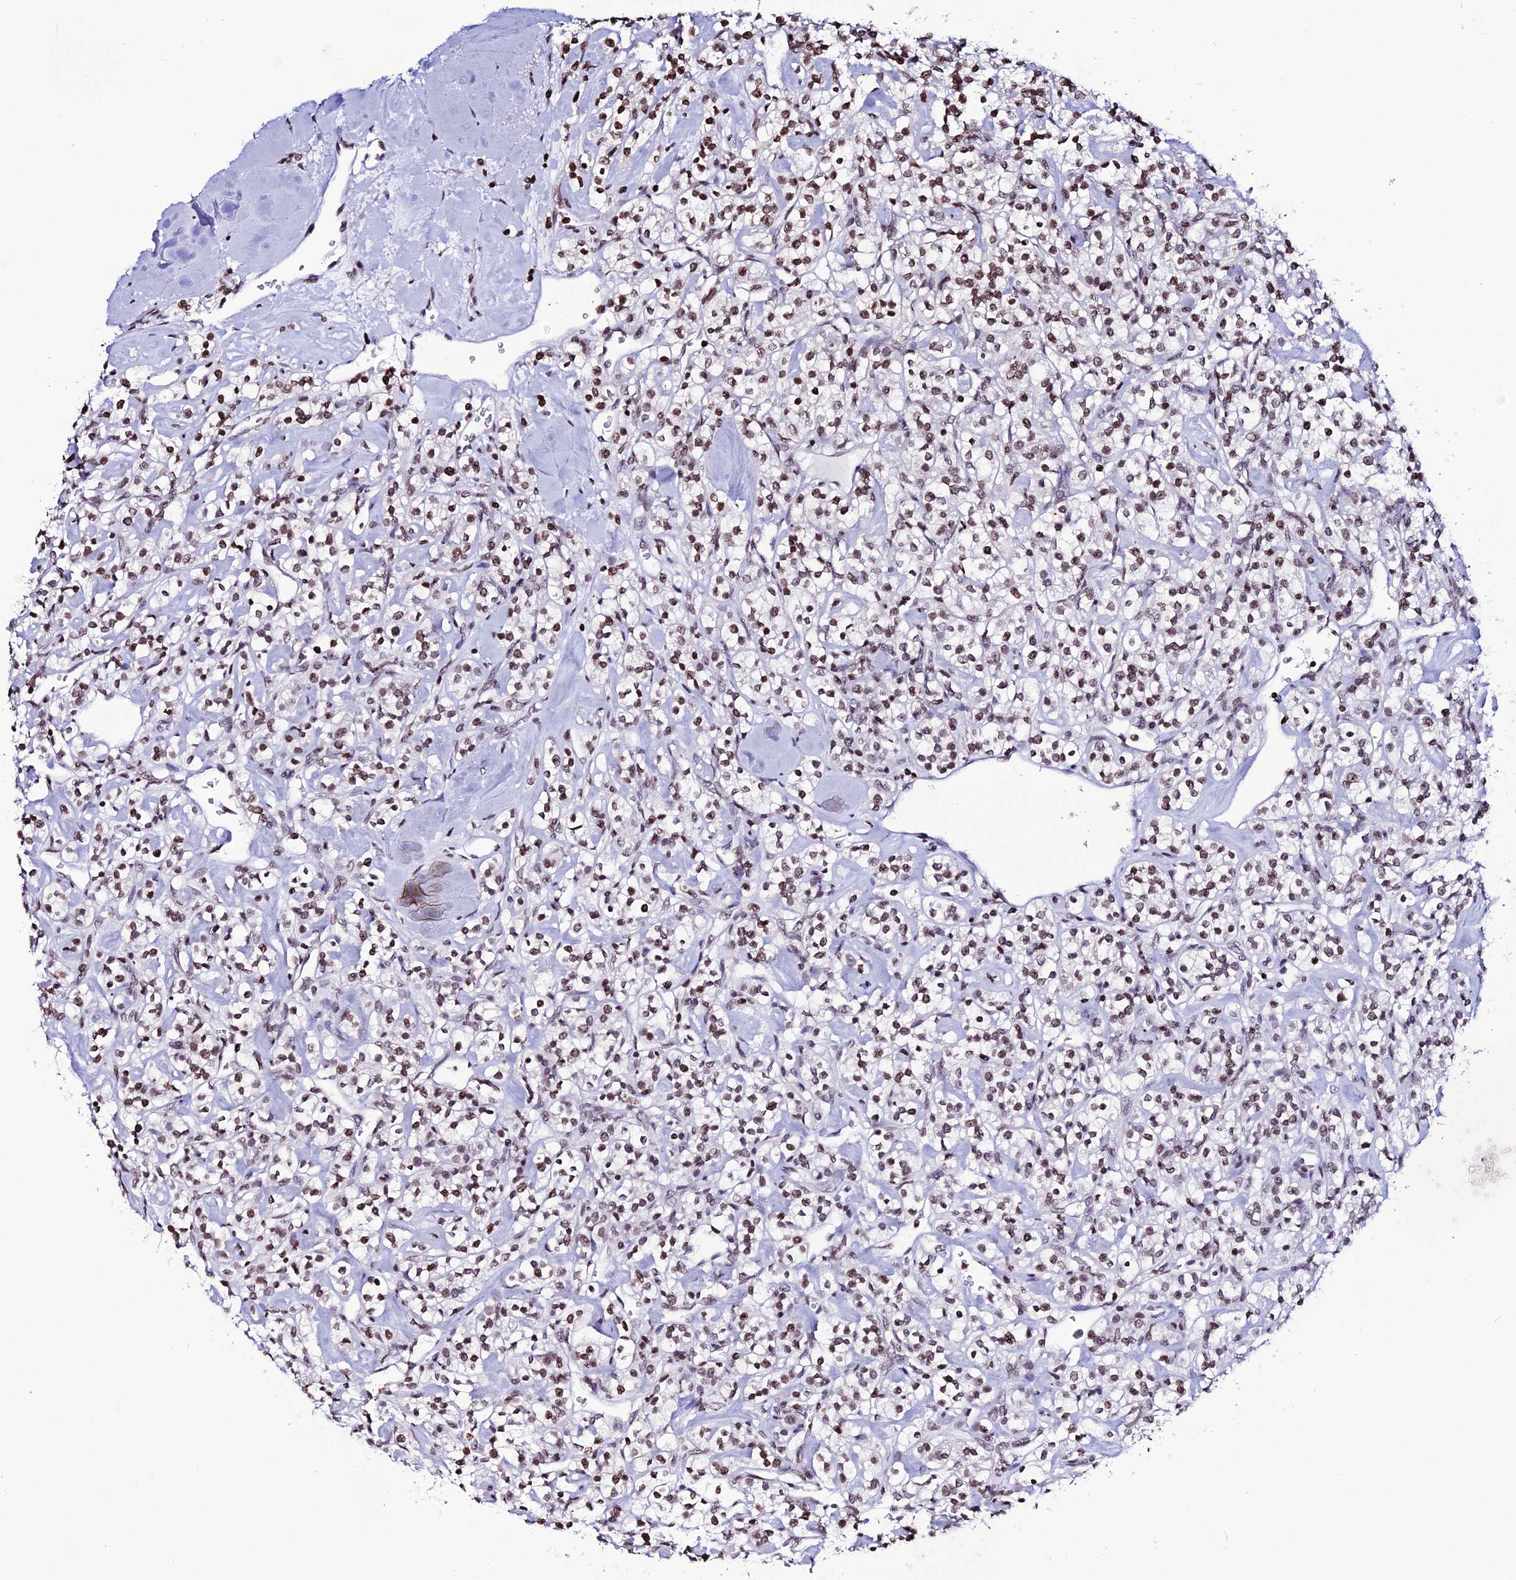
{"staining": {"intensity": "moderate", "quantity": ">75%", "location": "nuclear"}, "tissue": "renal cancer", "cell_type": "Tumor cells", "image_type": "cancer", "snomed": [{"axis": "morphology", "description": "Adenocarcinoma, NOS"}, {"axis": "topography", "description": "Kidney"}], "caption": "Protein expression analysis of adenocarcinoma (renal) reveals moderate nuclear positivity in approximately >75% of tumor cells.", "gene": "MACROH2A2", "patient": {"sex": "male", "age": 77}}